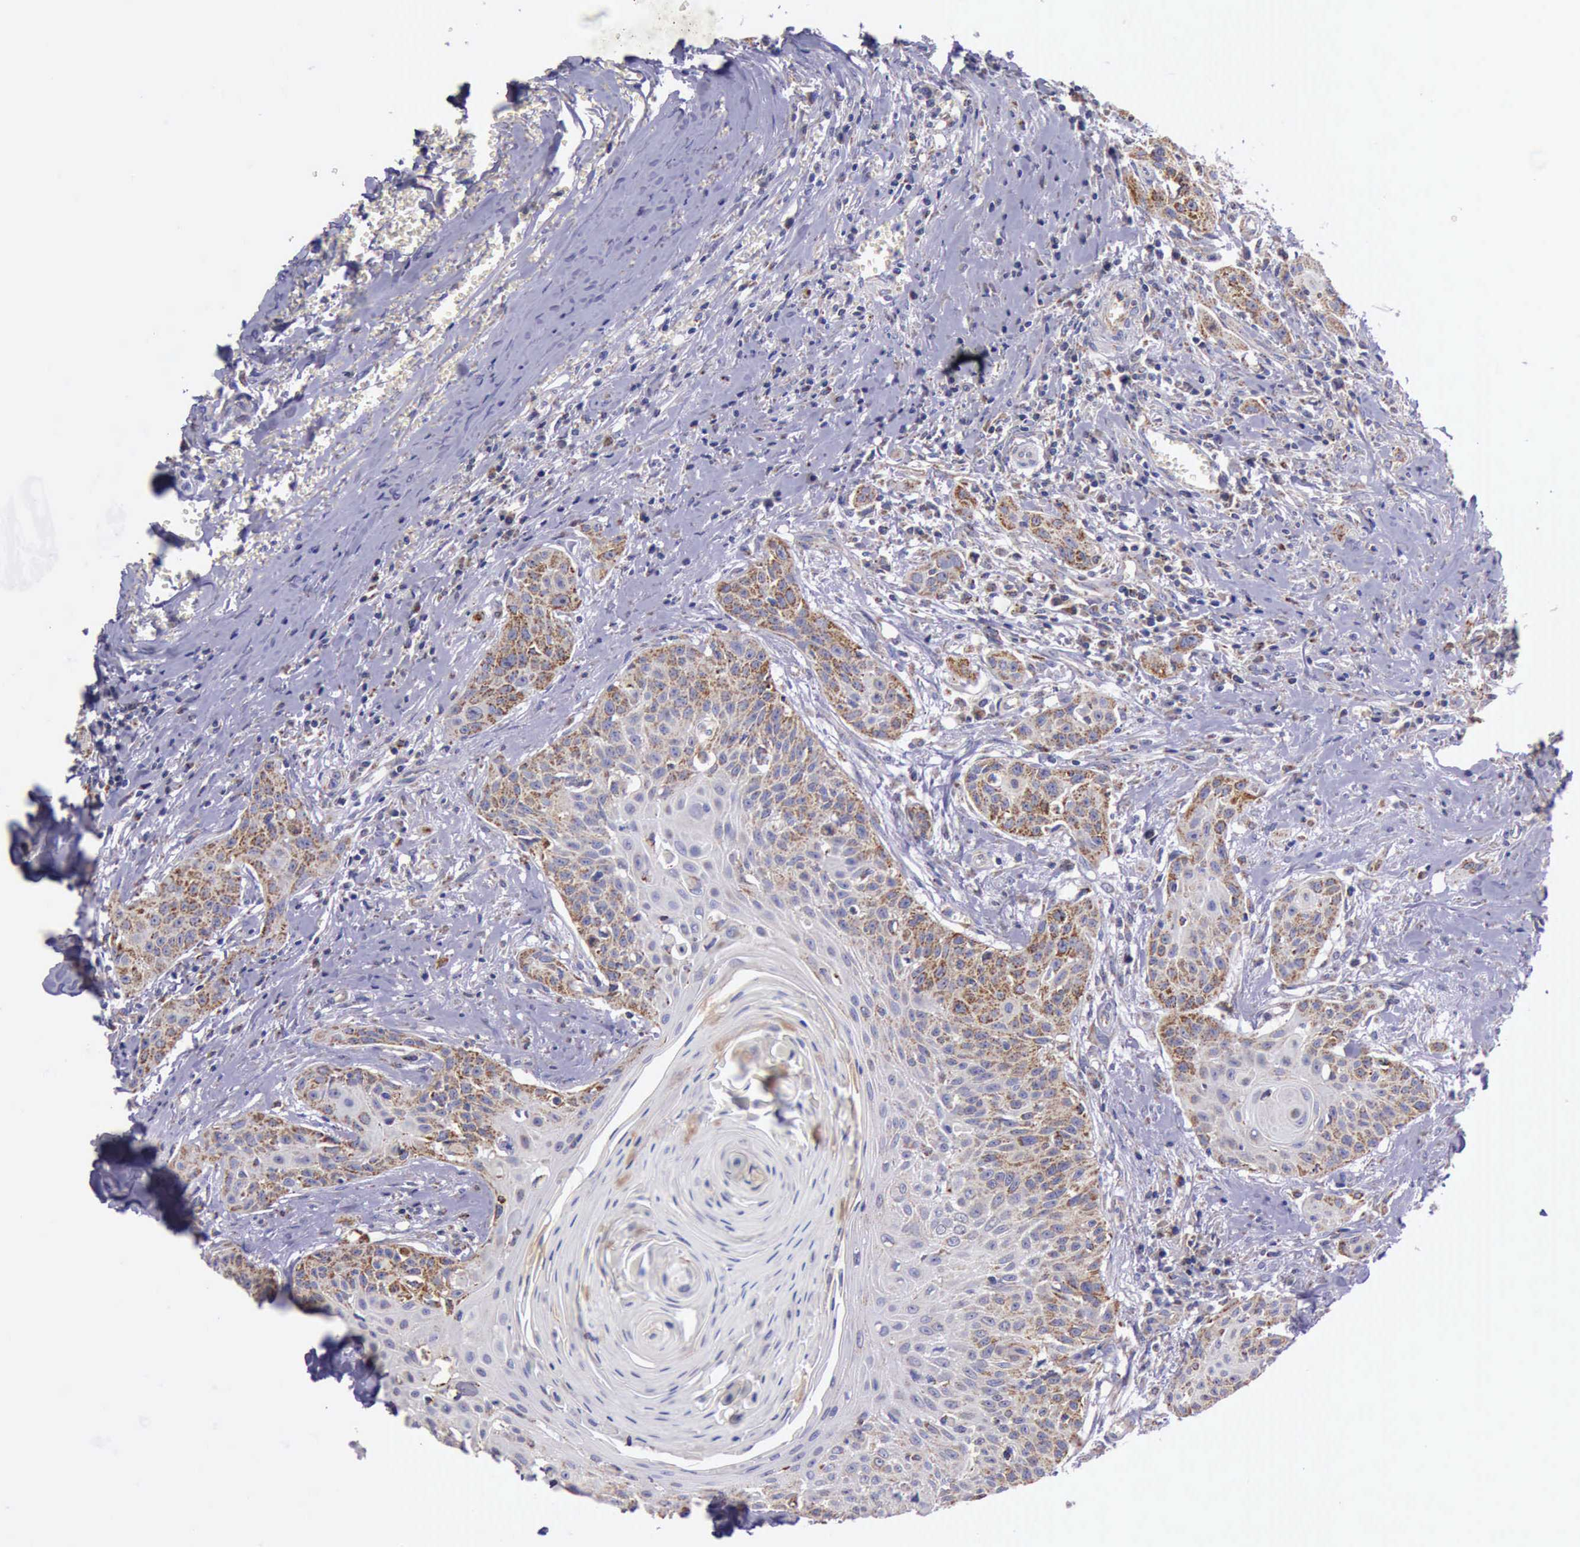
{"staining": {"intensity": "moderate", "quantity": ">75%", "location": "cytoplasmic/membranous"}, "tissue": "head and neck cancer", "cell_type": "Tumor cells", "image_type": "cancer", "snomed": [{"axis": "morphology", "description": "Squamous cell carcinoma, NOS"}, {"axis": "morphology", "description": "Squamous cell carcinoma, metastatic, NOS"}, {"axis": "topography", "description": "Lymph node"}, {"axis": "topography", "description": "Salivary gland"}, {"axis": "topography", "description": "Head-Neck"}], "caption": "Squamous cell carcinoma (head and neck) stained for a protein demonstrates moderate cytoplasmic/membranous positivity in tumor cells. The protein of interest is stained brown, and the nuclei are stained in blue (DAB (3,3'-diaminobenzidine) IHC with brightfield microscopy, high magnification).", "gene": "TXN2", "patient": {"sex": "female", "age": 74}}